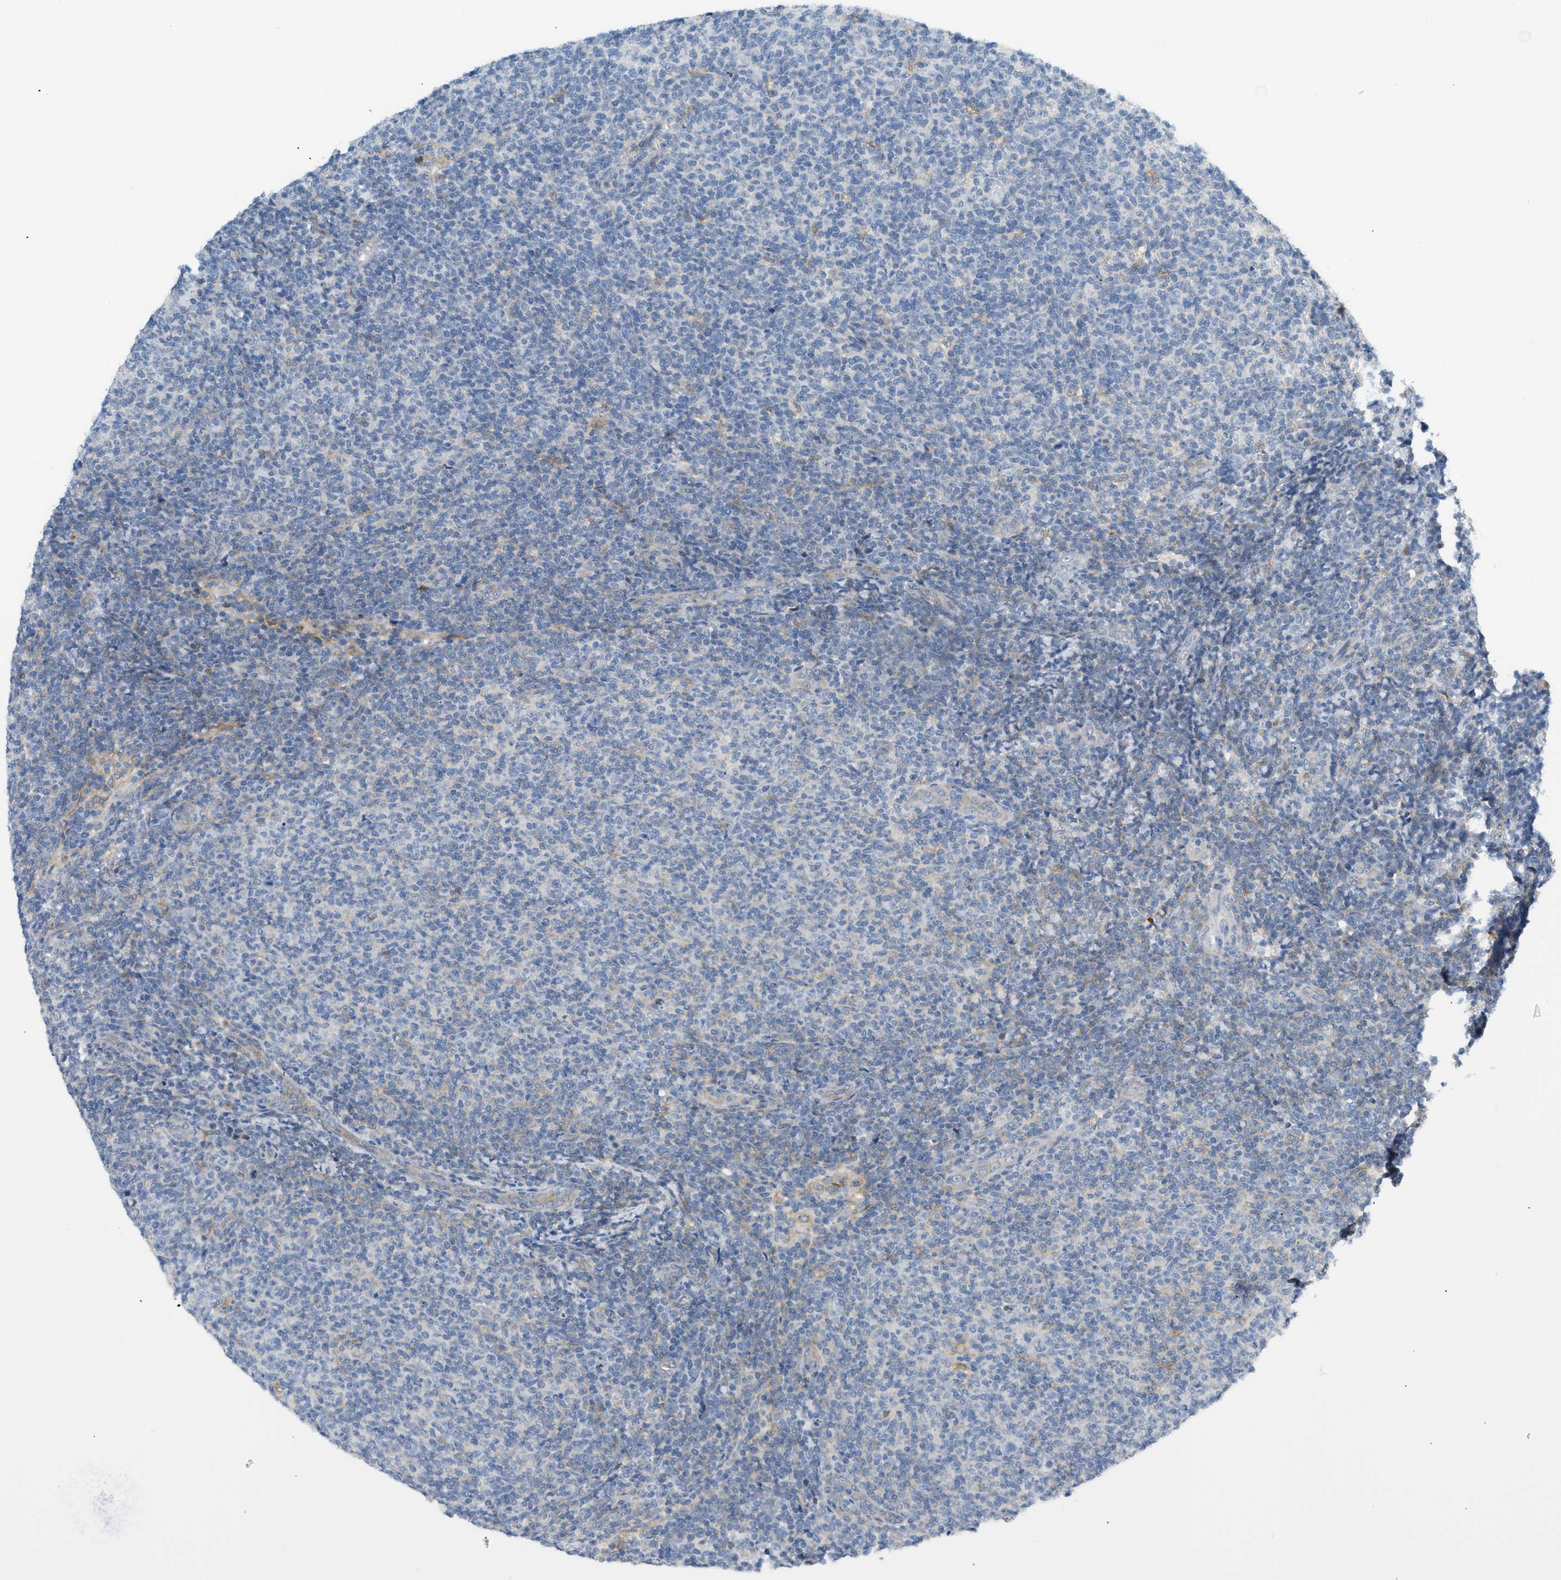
{"staining": {"intensity": "negative", "quantity": "none", "location": "none"}, "tissue": "lymphoma", "cell_type": "Tumor cells", "image_type": "cancer", "snomed": [{"axis": "morphology", "description": "Malignant lymphoma, non-Hodgkin's type, Low grade"}, {"axis": "topography", "description": "Lymph node"}], "caption": "Tumor cells are negative for protein expression in human malignant lymphoma, non-Hodgkin's type (low-grade).", "gene": "ZNF408", "patient": {"sex": "male", "age": 66}}